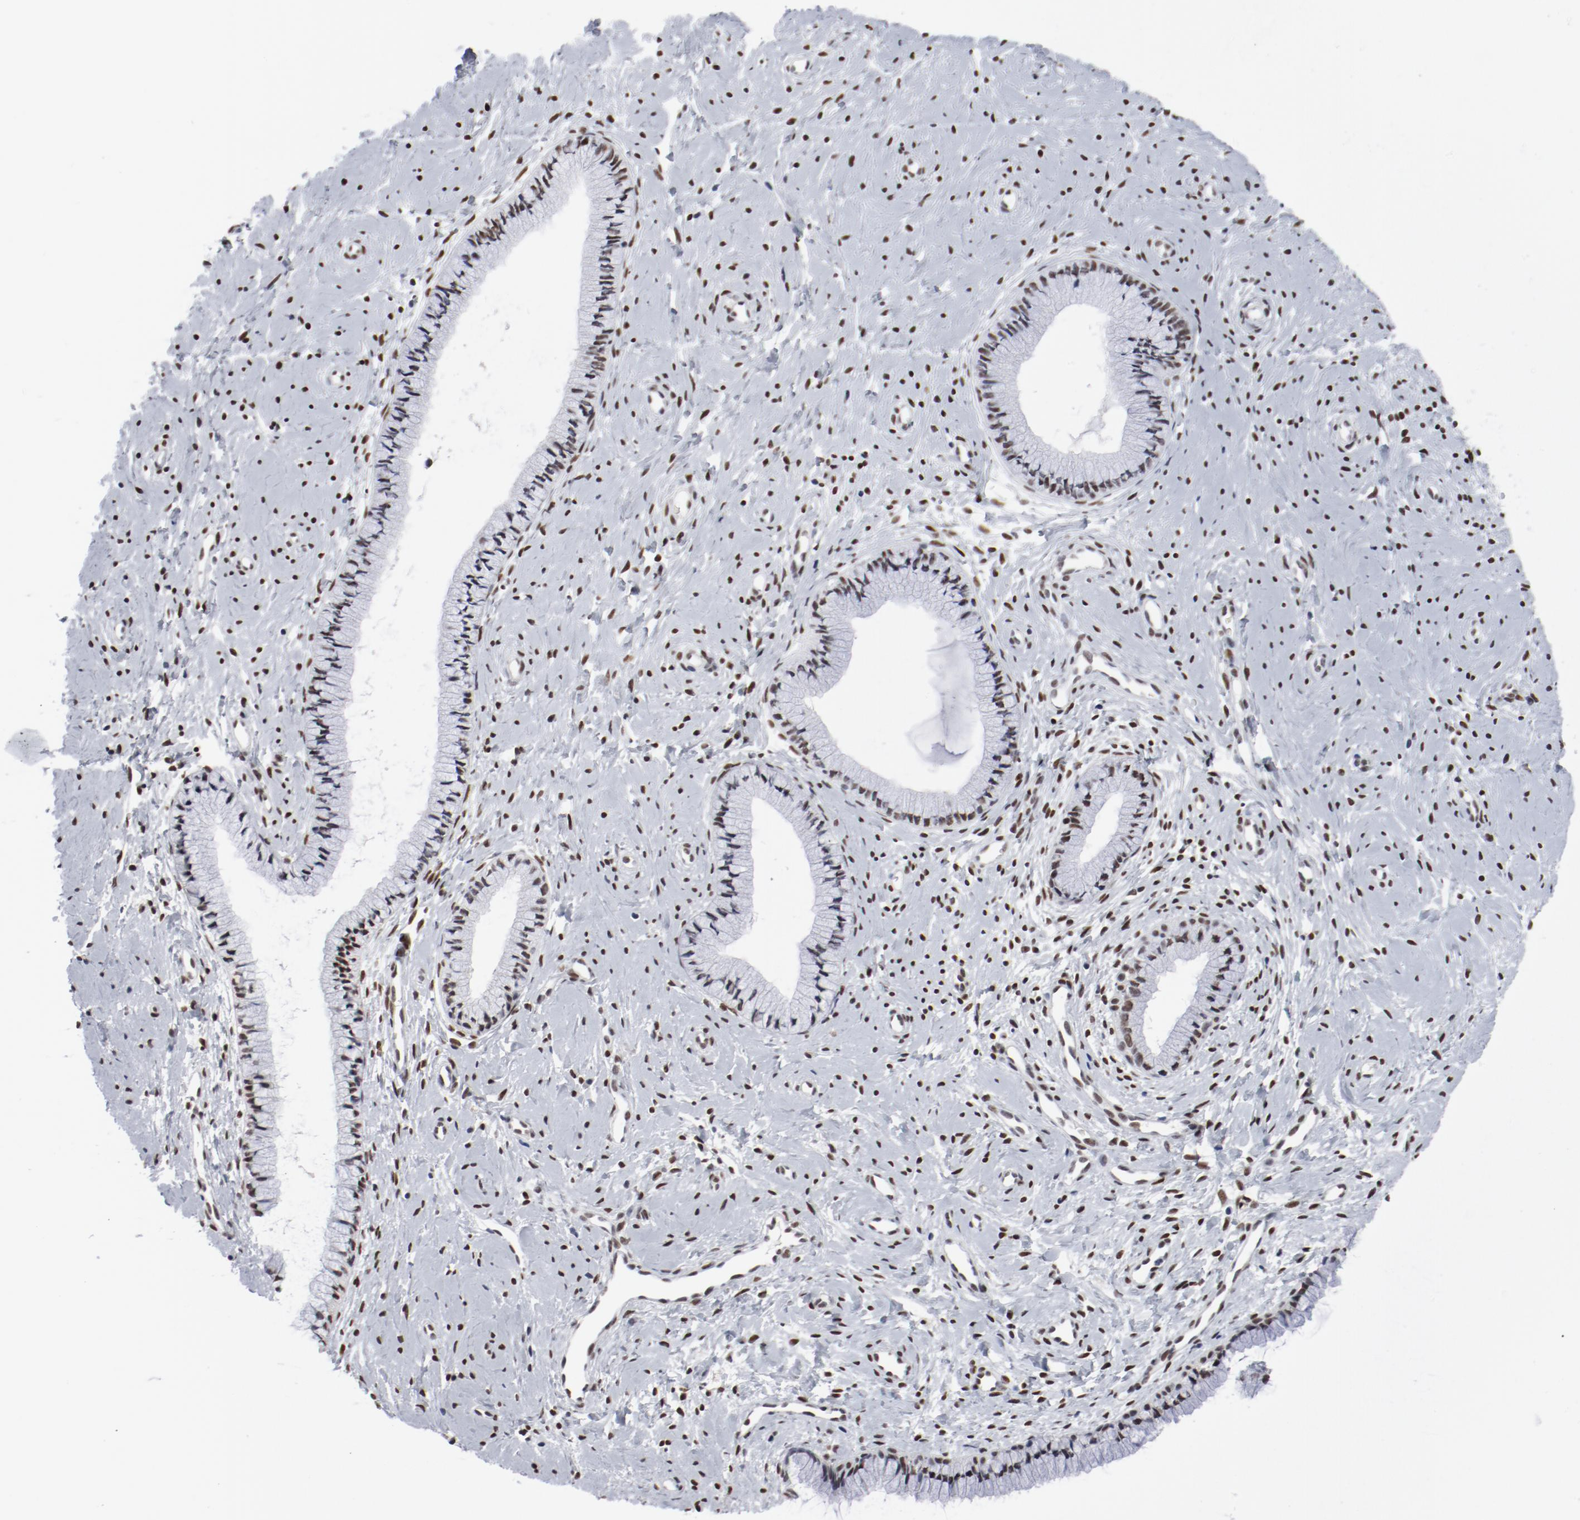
{"staining": {"intensity": "moderate", "quantity": ">75%", "location": "nuclear"}, "tissue": "cervix", "cell_type": "Glandular cells", "image_type": "normal", "snomed": [{"axis": "morphology", "description": "Normal tissue, NOS"}, {"axis": "topography", "description": "Cervix"}], "caption": "This photomicrograph displays unremarkable cervix stained with IHC to label a protein in brown. The nuclear of glandular cells show moderate positivity for the protein. Nuclei are counter-stained blue.", "gene": "ARNT", "patient": {"sex": "female", "age": 46}}